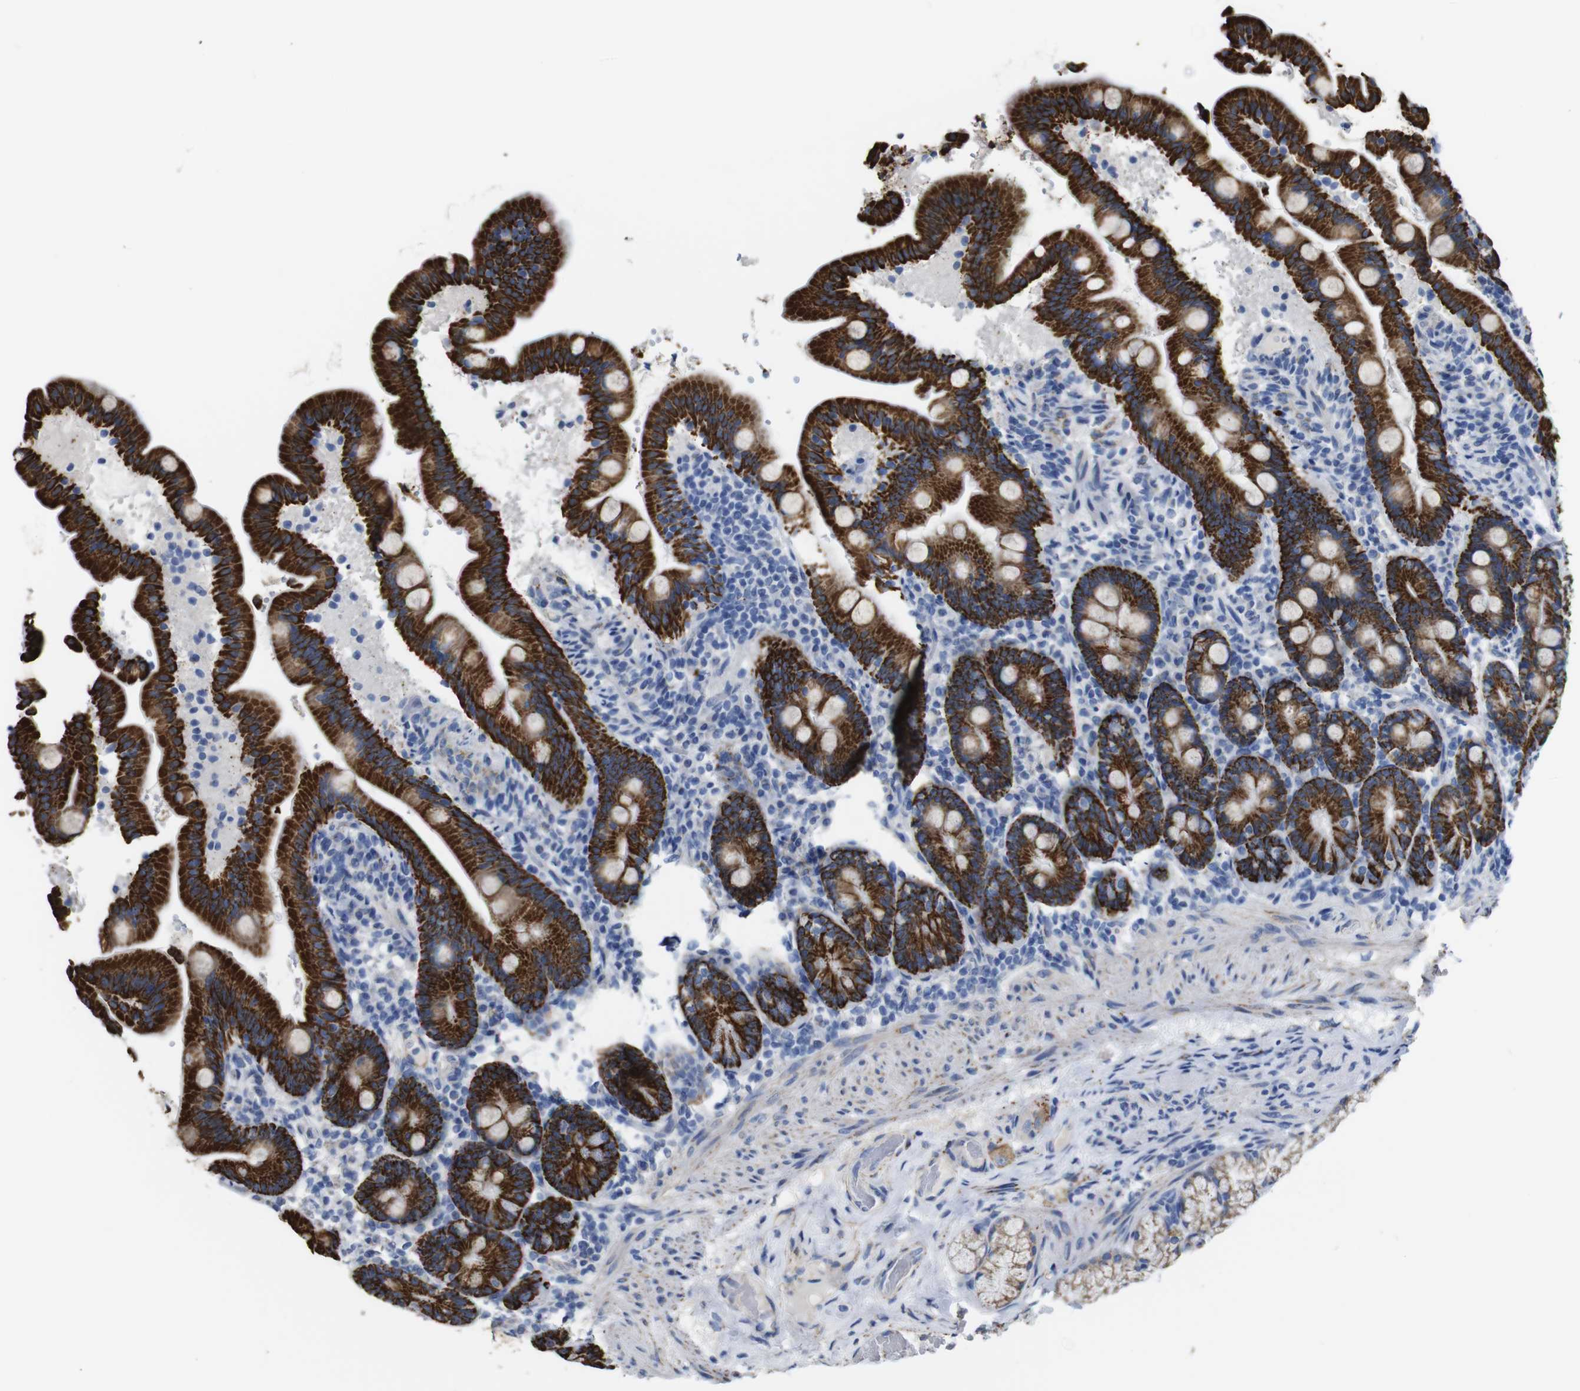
{"staining": {"intensity": "strong", "quantity": ">75%", "location": "cytoplasmic/membranous"}, "tissue": "duodenum", "cell_type": "Glandular cells", "image_type": "normal", "snomed": [{"axis": "morphology", "description": "Normal tissue, NOS"}, {"axis": "topography", "description": "Duodenum"}], "caption": "Normal duodenum demonstrates strong cytoplasmic/membranous expression in about >75% of glandular cells.", "gene": "MAOA", "patient": {"sex": "male", "age": 54}}